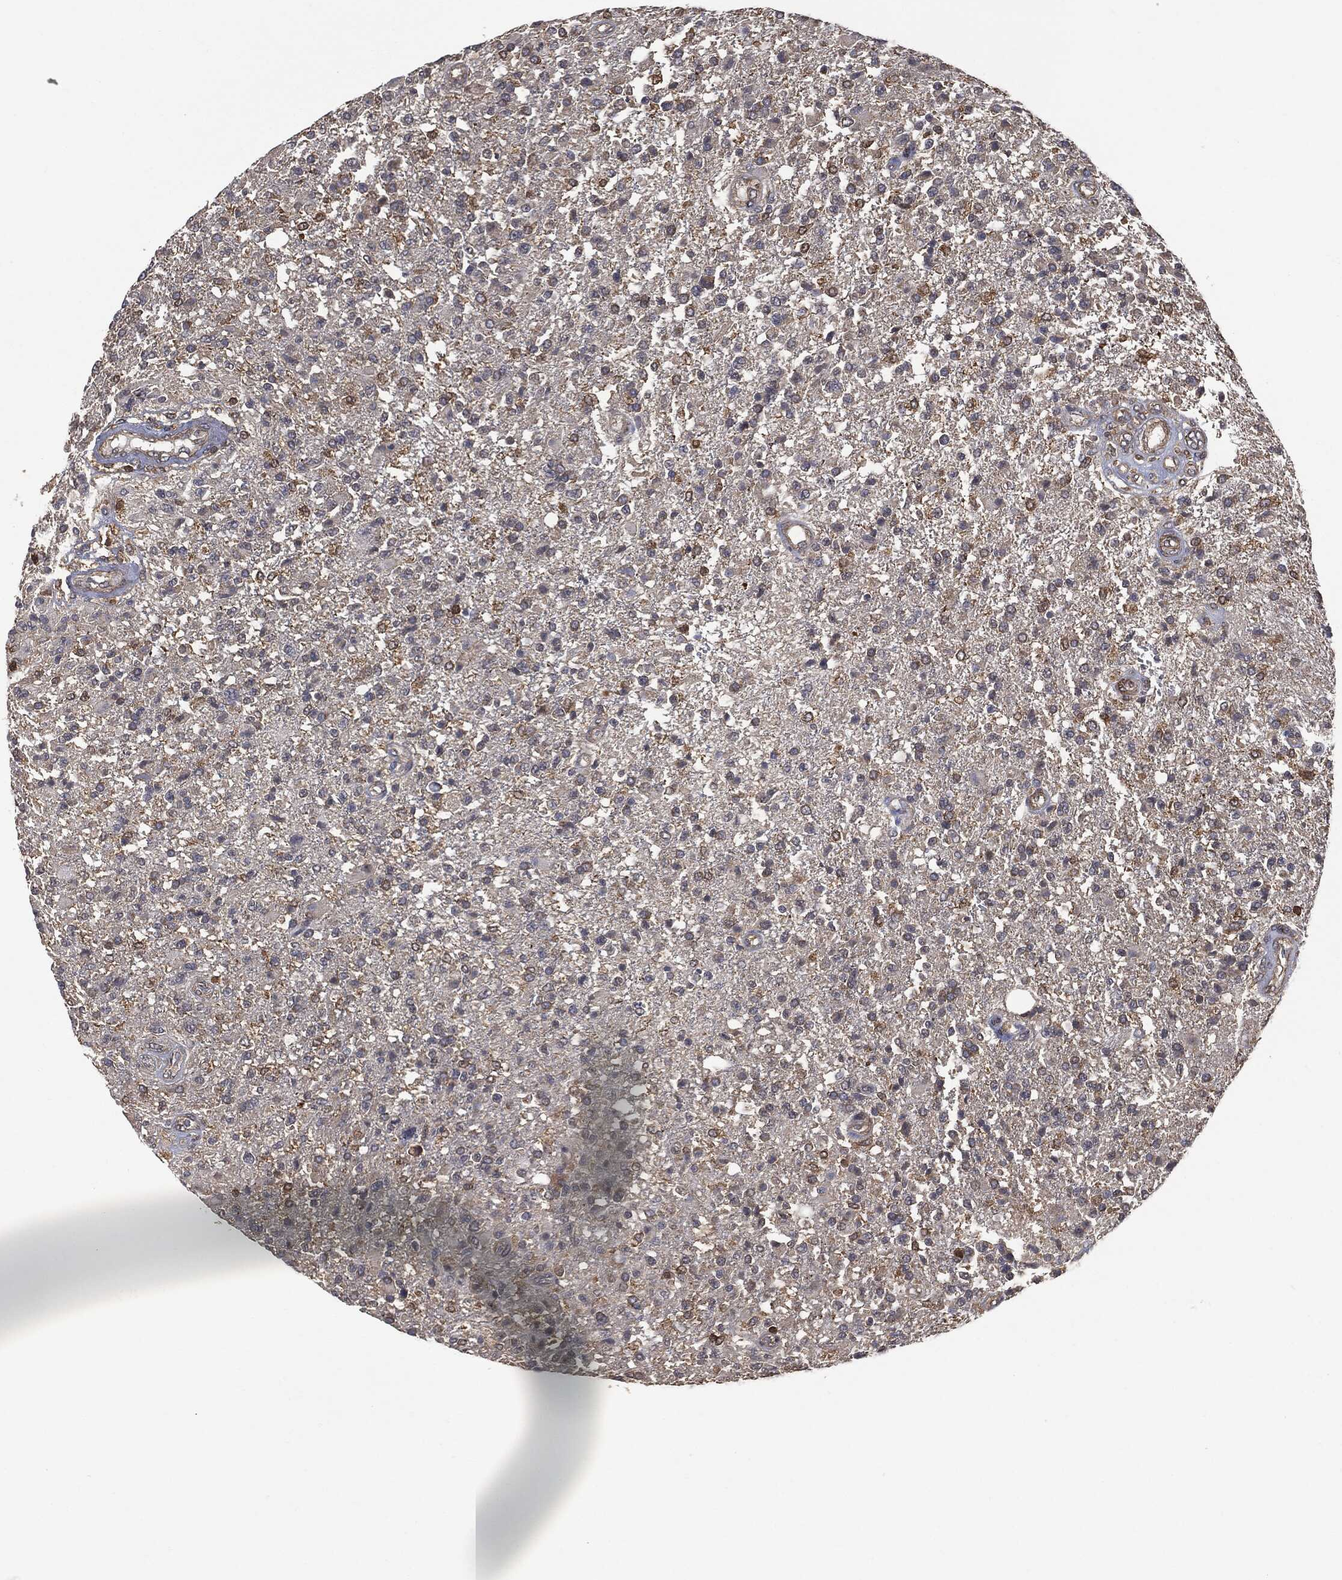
{"staining": {"intensity": "weak", "quantity": "<25%", "location": "cytoplasmic/membranous"}, "tissue": "glioma", "cell_type": "Tumor cells", "image_type": "cancer", "snomed": [{"axis": "morphology", "description": "Glioma, malignant, High grade"}, {"axis": "topography", "description": "Brain"}], "caption": "Immunohistochemistry (IHC) image of glioma stained for a protein (brown), which demonstrates no expression in tumor cells.", "gene": "PSMB10", "patient": {"sex": "male", "age": 56}}